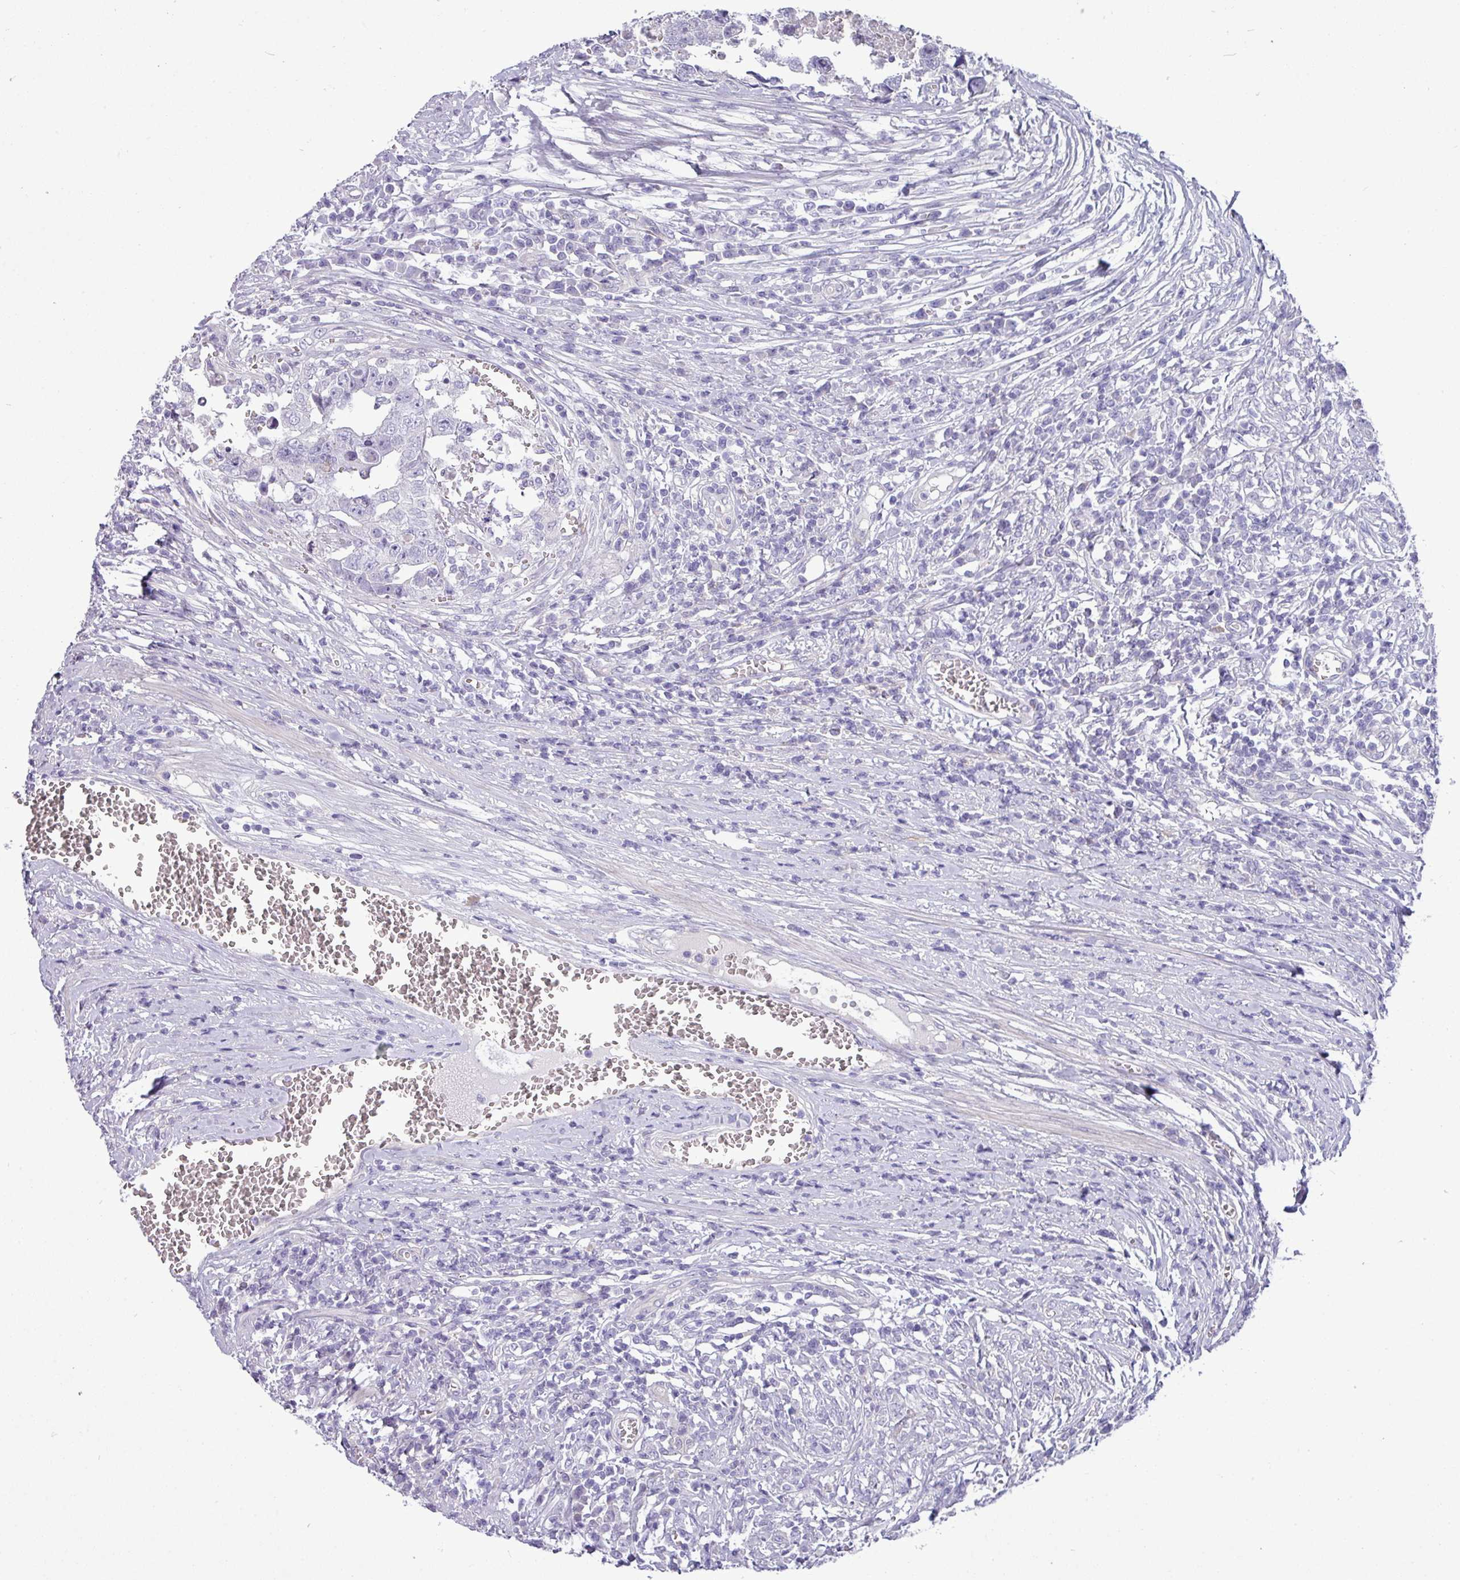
{"staining": {"intensity": "negative", "quantity": "none", "location": "none"}, "tissue": "testis cancer", "cell_type": "Tumor cells", "image_type": "cancer", "snomed": [{"axis": "morphology", "description": "Carcinoma, Embryonal, NOS"}, {"axis": "topography", "description": "Testis"}], "caption": "Testis cancer (embryonal carcinoma) stained for a protein using immunohistochemistry exhibits no positivity tumor cells.", "gene": "KIRREL3", "patient": {"sex": "male", "age": 25}}